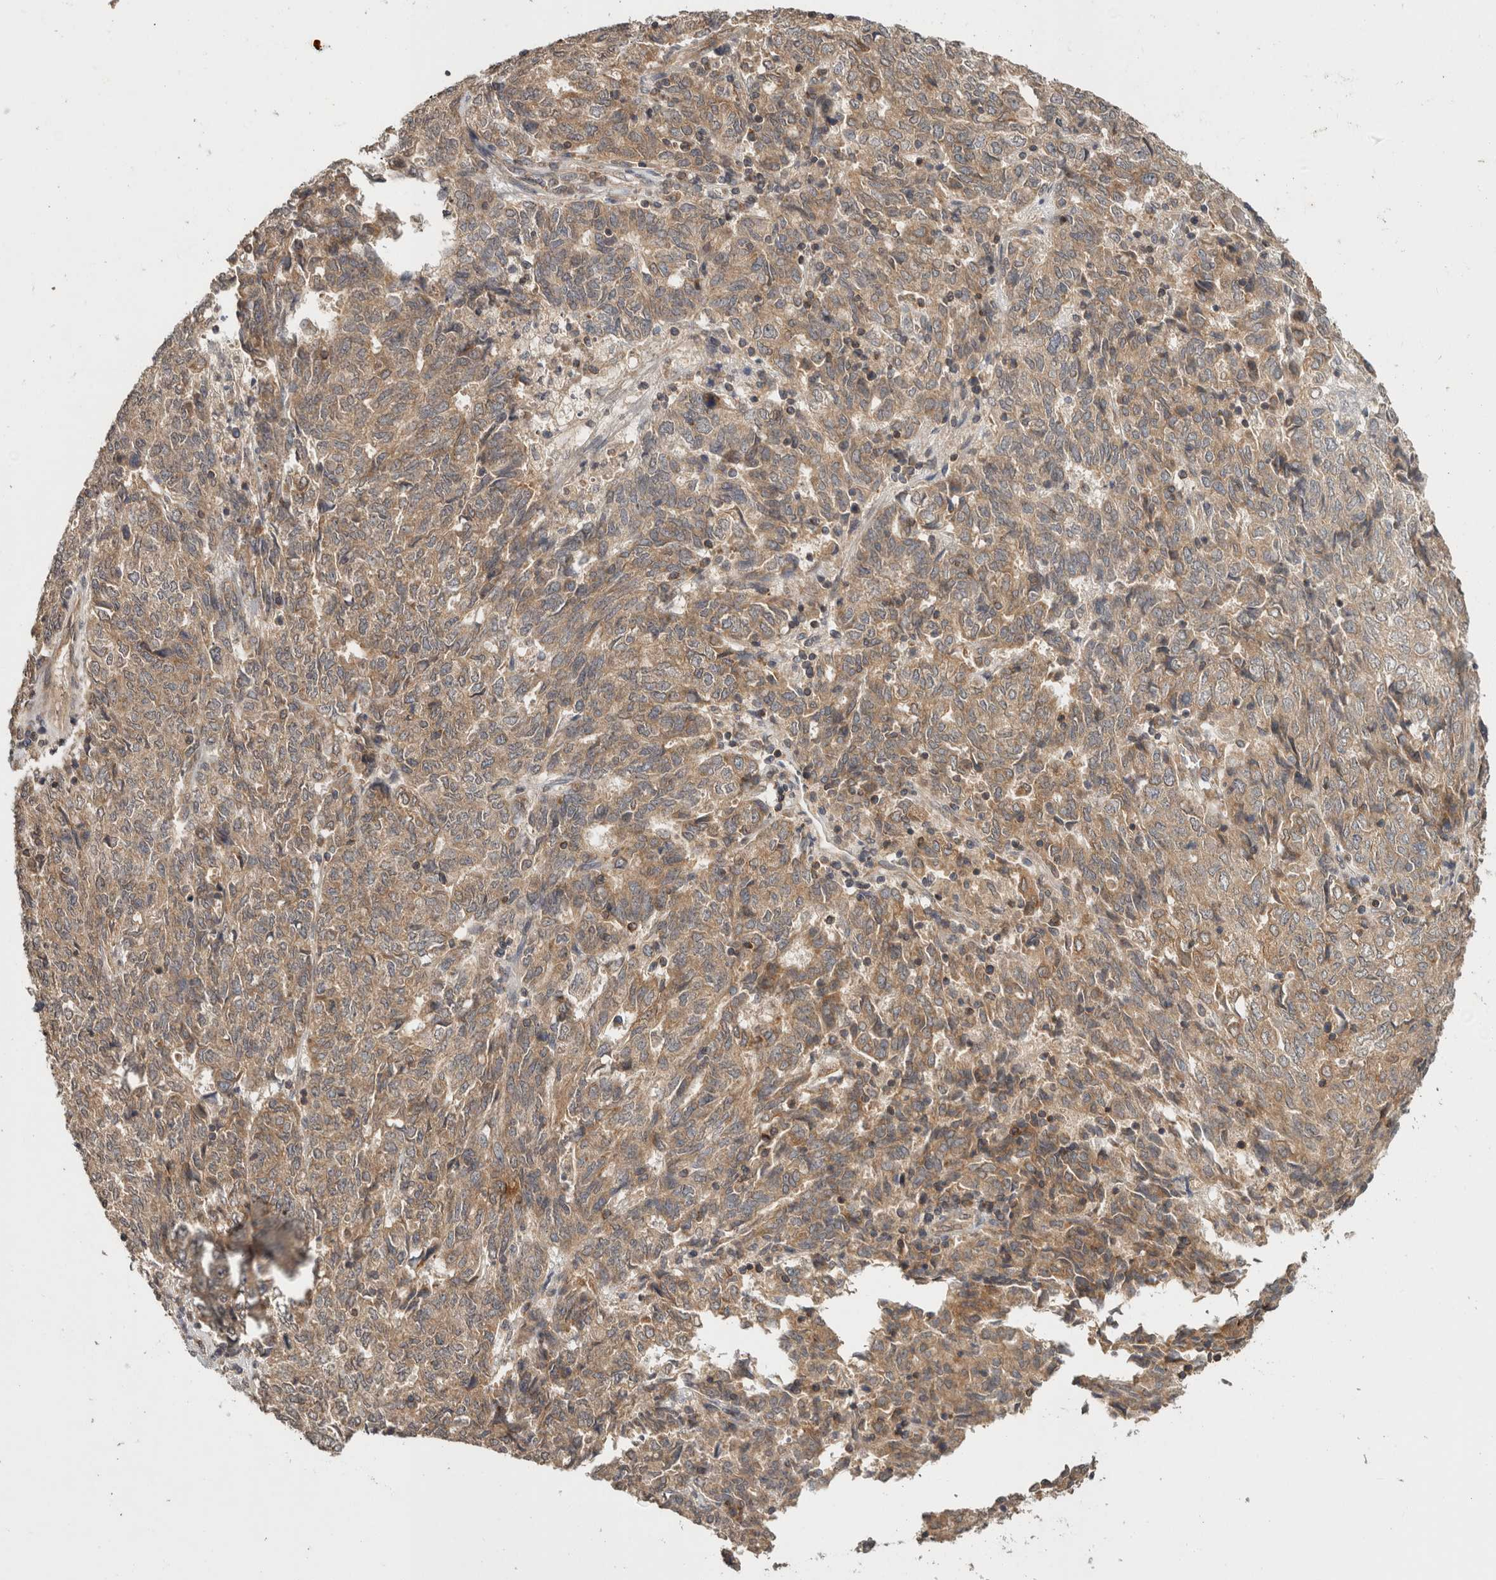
{"staining": {"intensity": "weak", "quantity": ">75%", "location": "cytoplasmic/membranous"}, "tissue": "endometrial cancer", "cell_type": "Tumor cells", "image_type": "cancer", "snomed": [{"axis": "morphology", "description": "Adenocarcinoma, NOS"}, {"axis": "topography", "description": "Endometrium"}], "caption": "Endometrial cancer stained for a protein (brown) exhibits weak cytoplasmic/membranous positive staining in approximately >75% of tumor cells.", "gene": "HMOX2", "patient": {"sex": "female", "age": 80}}